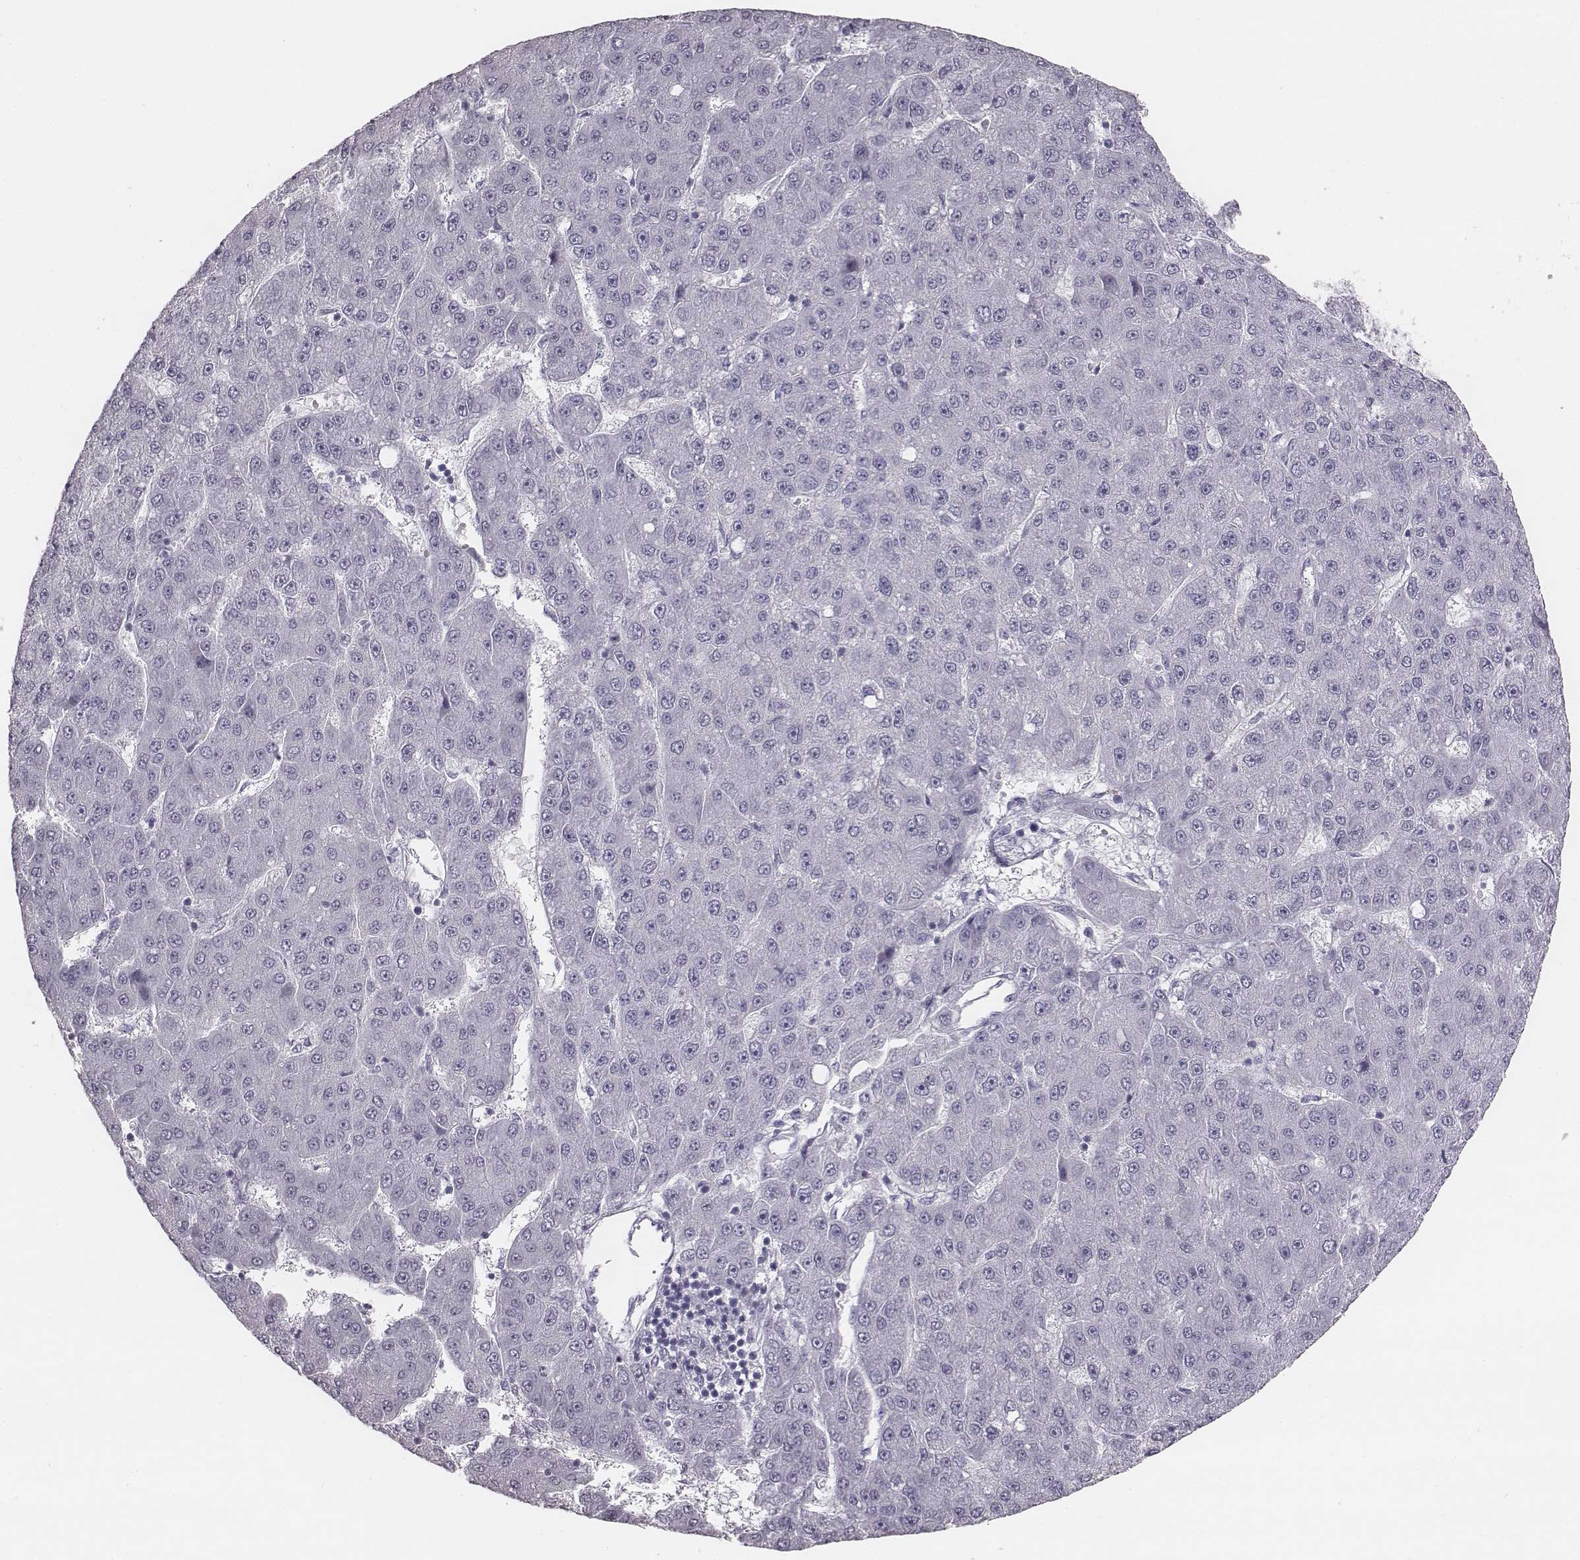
{"staining": {"intensity": "negative", "quantity": "none", "location": "none"}, "tissue": "liver cancer", "cell_type": "Tumor cells", "image_type": "cancer", "snomed": [{"axis": "morphology", "description": "Carcinoma, Hepatocellular, NOS"}, {"axis": "topography", "description": "Liver"}], "caption": "IHC of liver cancer displays no expression in tumor cells.", "gene": "PDE8B", "patient": {"sex": "male", "age": 67}}